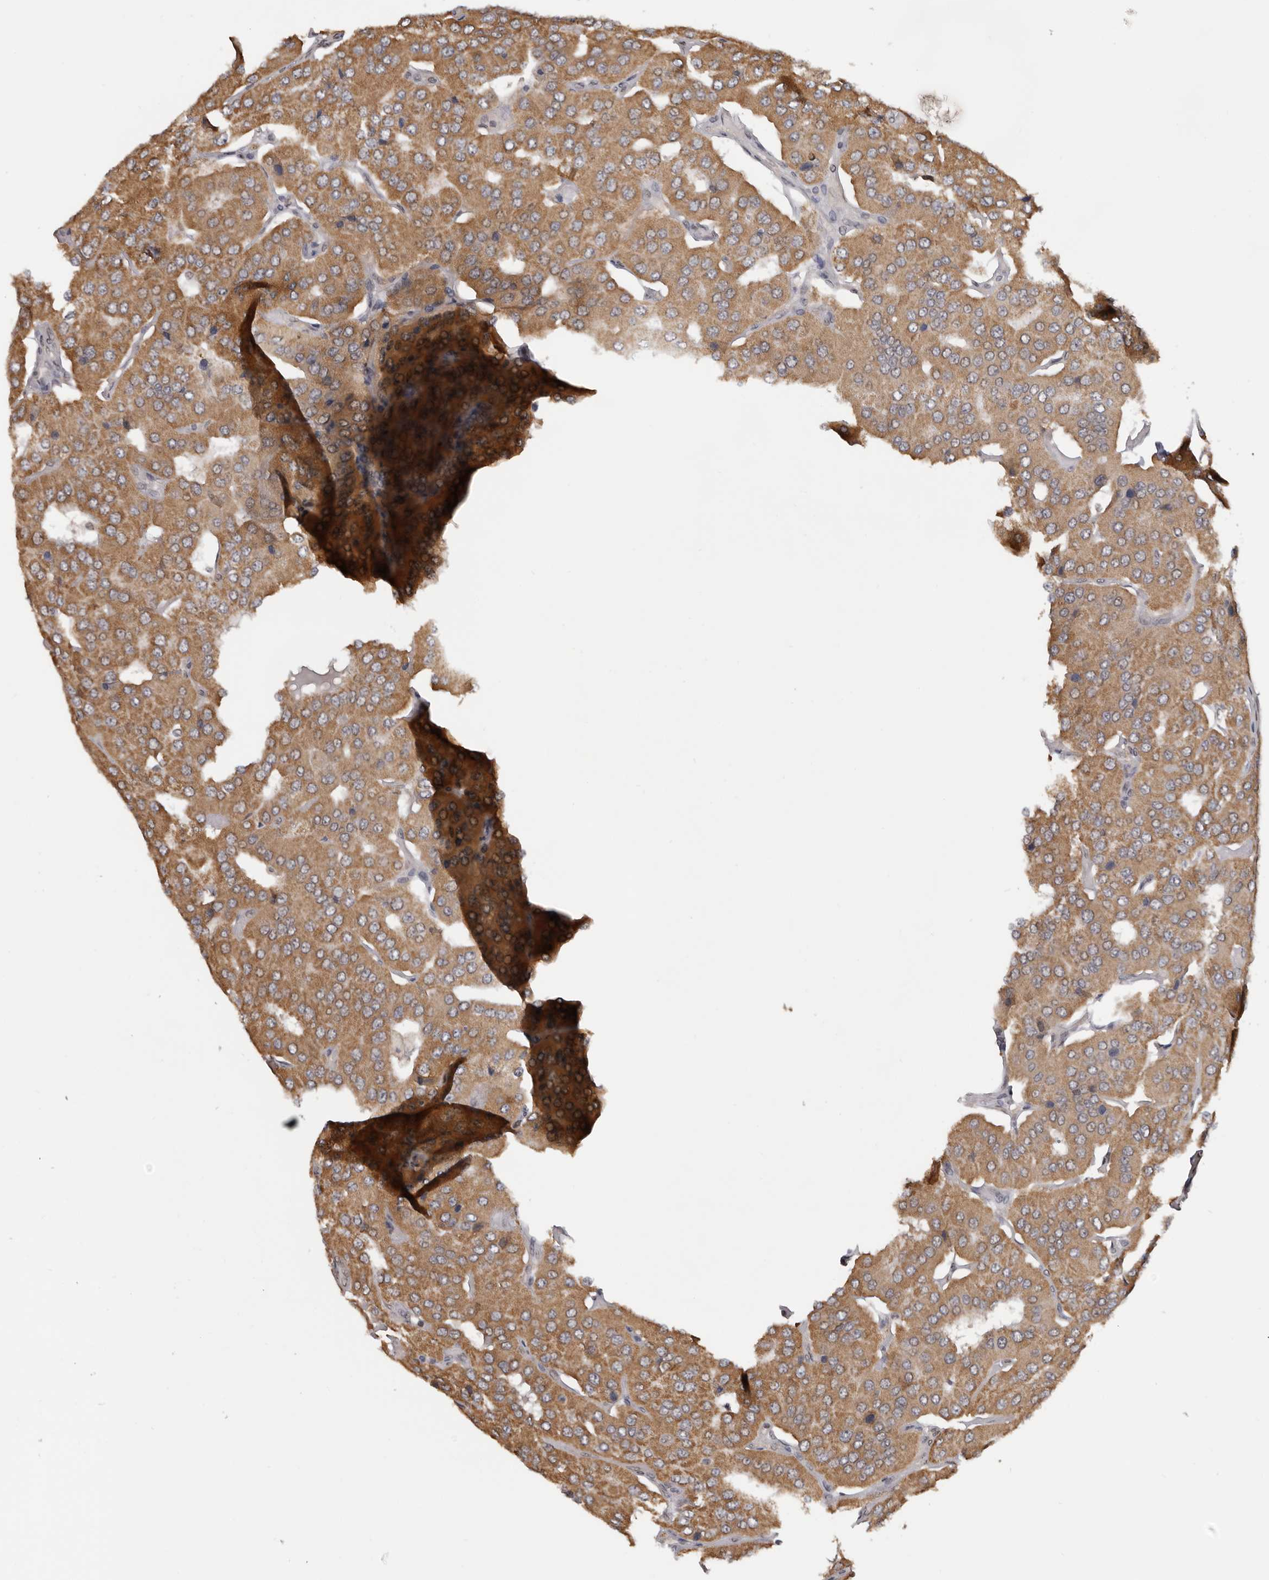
{"staining": {"intensity": "moderate", "quantity": ">75%", "location": "cytoplasmic/membranous"}, "tissue": "parathyroid gland", "cell_type": "Glandular cells", "image_type": "normal", "snomed": [{"axis": "morphology", "description": "Normal tissue, NOS"}, {"axis": "morphology", "description": "Adenoma, NOS"}, {"axis": "topography", "description": "Parathyroid gland"}], "caption": "Brown immunohistochemical staining in normal human parathyroid gland shows moderate cytoplasmic/membranous staining in approximately >75% of glandular cells. The staining was performed using DAB (3,3'-diaminobenzidine), with brown indicating positive protein expression. Nuclei are stained blue with hematoxylin.", "gene": "MOGAT2", "patient": {"sex": "female", "age": 86}}